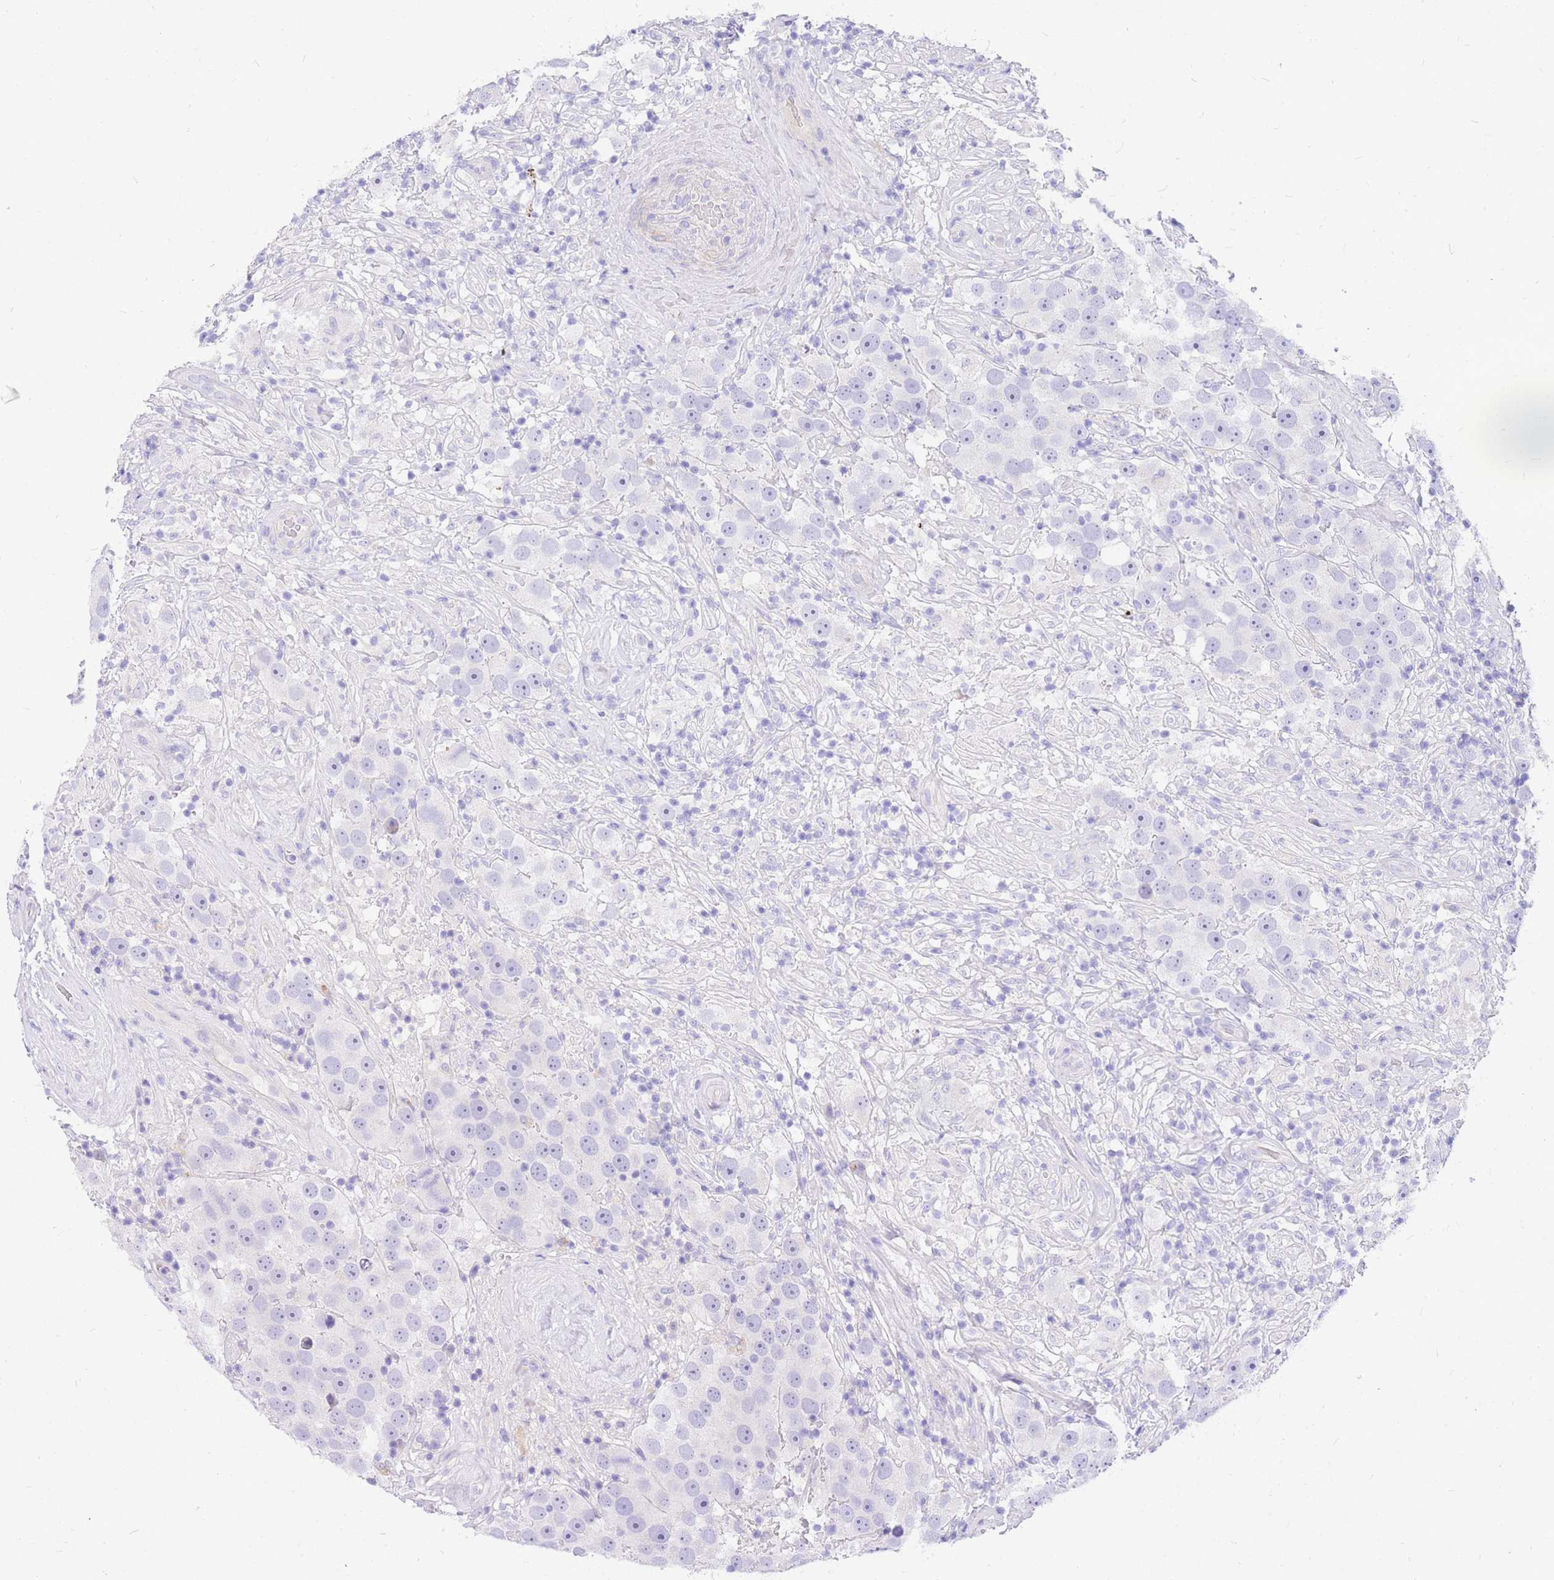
{"staining": {"intensity": "negative", "quantity": "none", "location": "none"}, "tissue": "testis cancer", "cell_type": "Tumor cells", "image_type": "cancer", "snomed": [{"axis": "morphology", "description": "Seminoma, NOS"}, {"axis": "topography", "description": "Testis"}], "caption": "A photomicrograph of human testis cancer (seminoma) is negative for staining in tumor cells.", "gene": "UPK1A", "patient": {"sex": "male", "age": 49}}